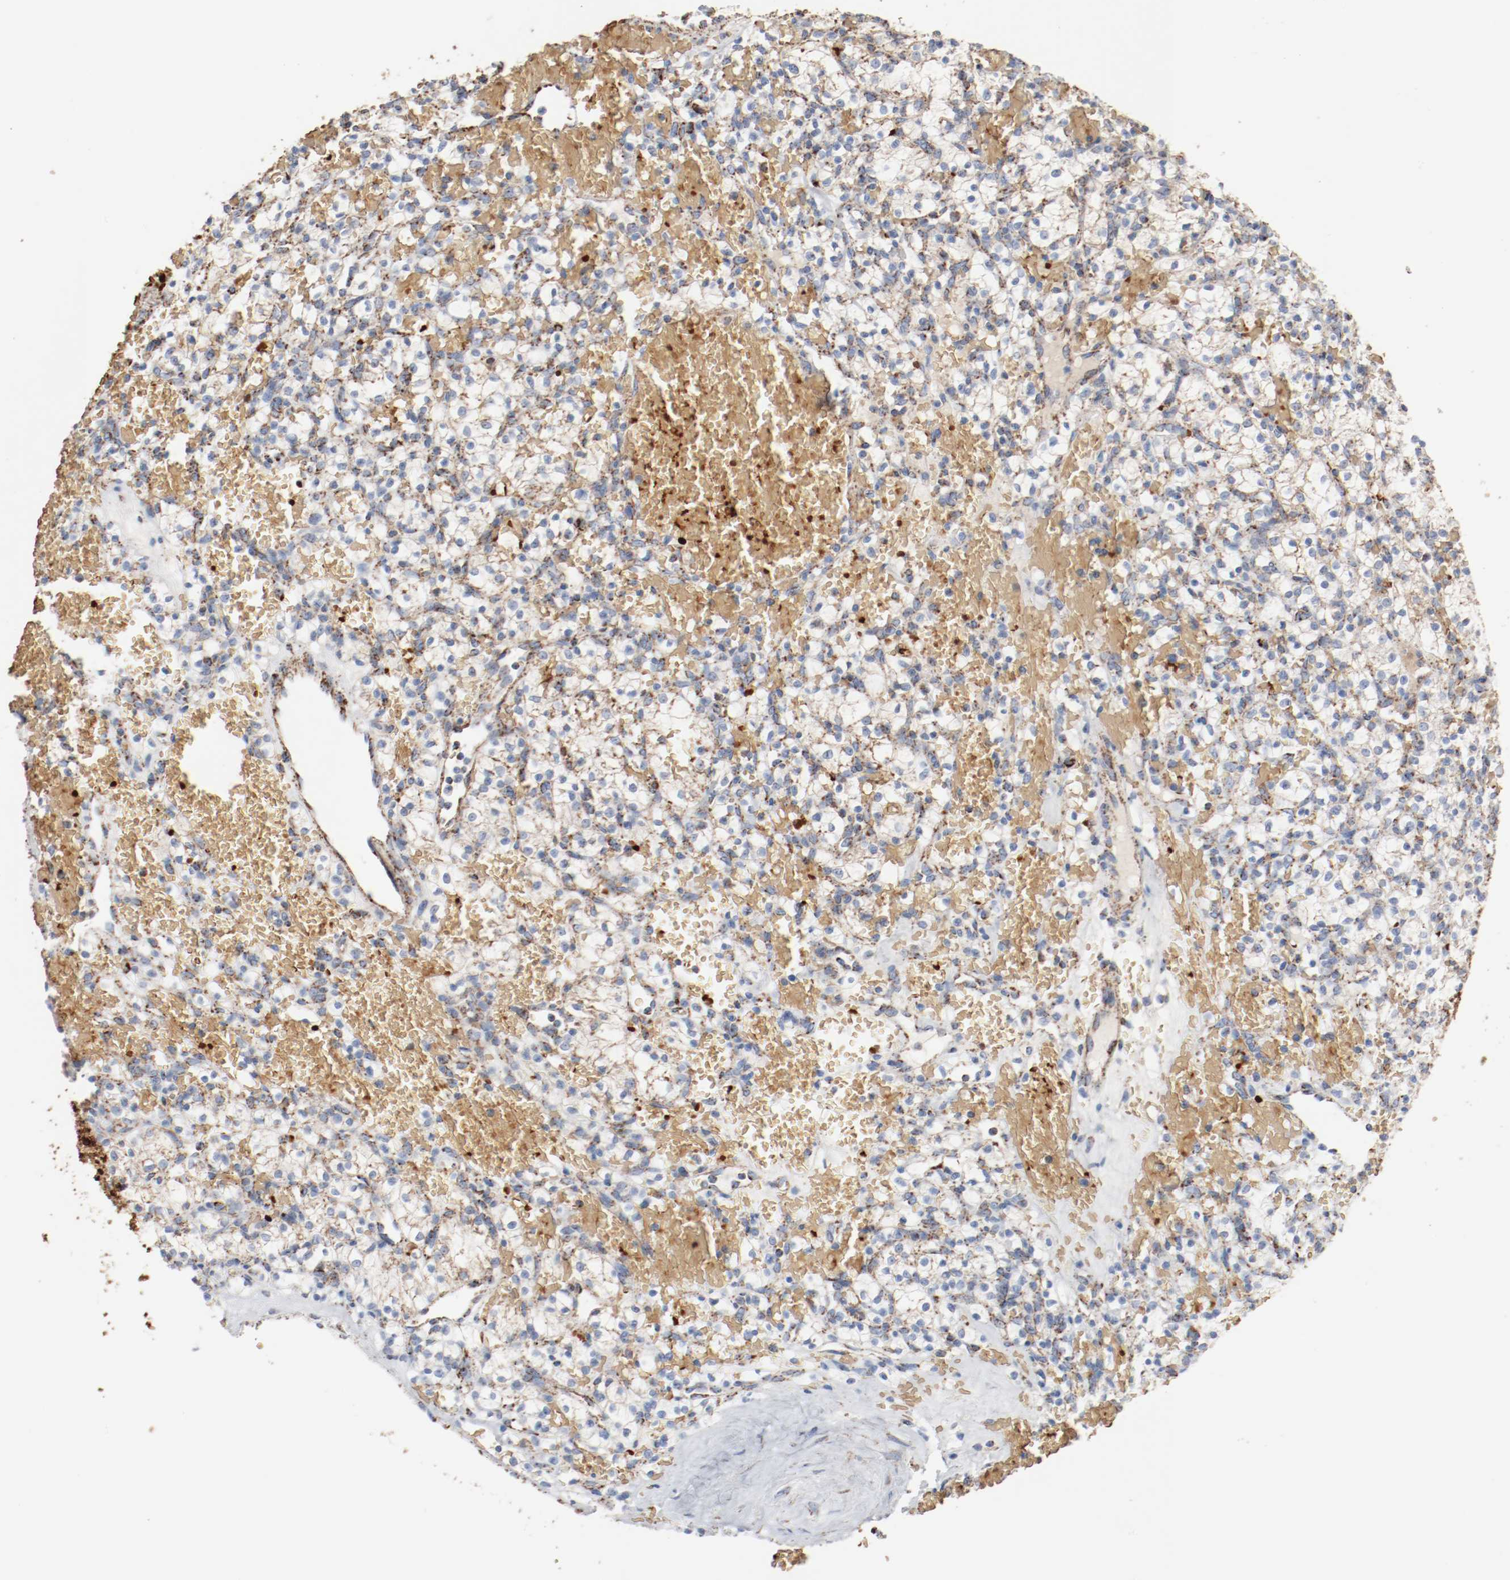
{"staining": {"intensity": "weak", "quantity": ">75%", "location": "cytoplasmic/membranous"}, "tissue": "renal cancer", "cell_type": "Tumor cells", "image_type": "cancer", "snomed": [{"axis": "morphology", "description": "Adenocarcinoma, NOS"}, {"axis": "topography", "description": "Kidney"}], "caption": "This image displays immunohistochemistry (IHC) staining of adenocarcinoma (renal), with low weak cytoplasmic/membranous positivity in approximately >75% of tumor cells.", "gene": "NDUFB8", "patient": {"sex": "female", "age": 60}}